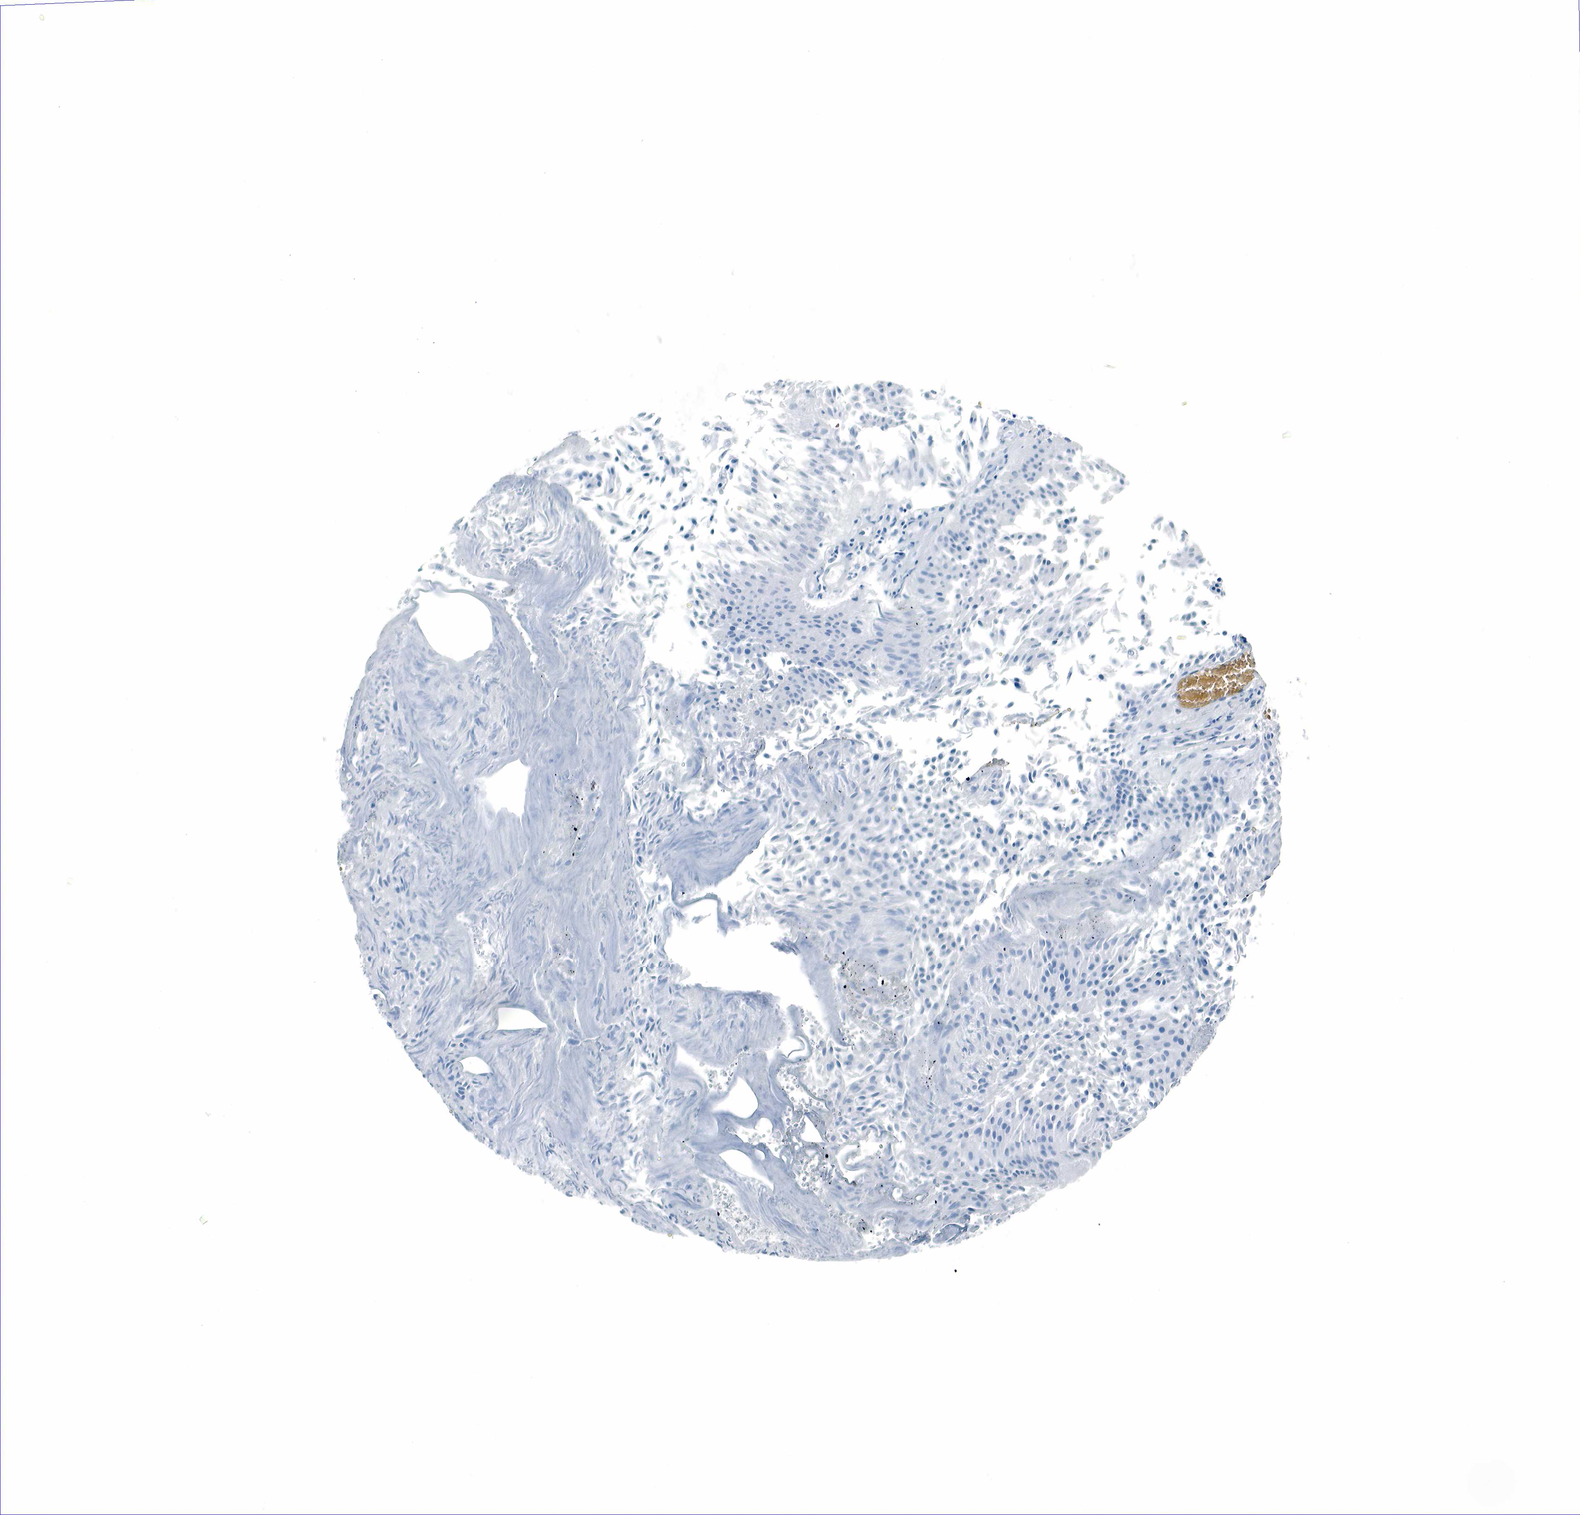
{"staining": {"intensity": "negative", "quantity": "none", "location": "none"}, "tissue": "urothelial cancer", "cell_type": "Tumor cells", "image_type": "cancer", "snomed": [{"axis": "morphology", "description": "Urothelial carcinoma, Low grade"}, {"axis": "topography", "description": "Urinary bladder"}], "caption": "Urothelial cancer stained for a protein using immunohistochemistry (IHC) reveals no expression tumor cells.", "gene": "GCG", "patient": {"sex": "male", "age": 86}}